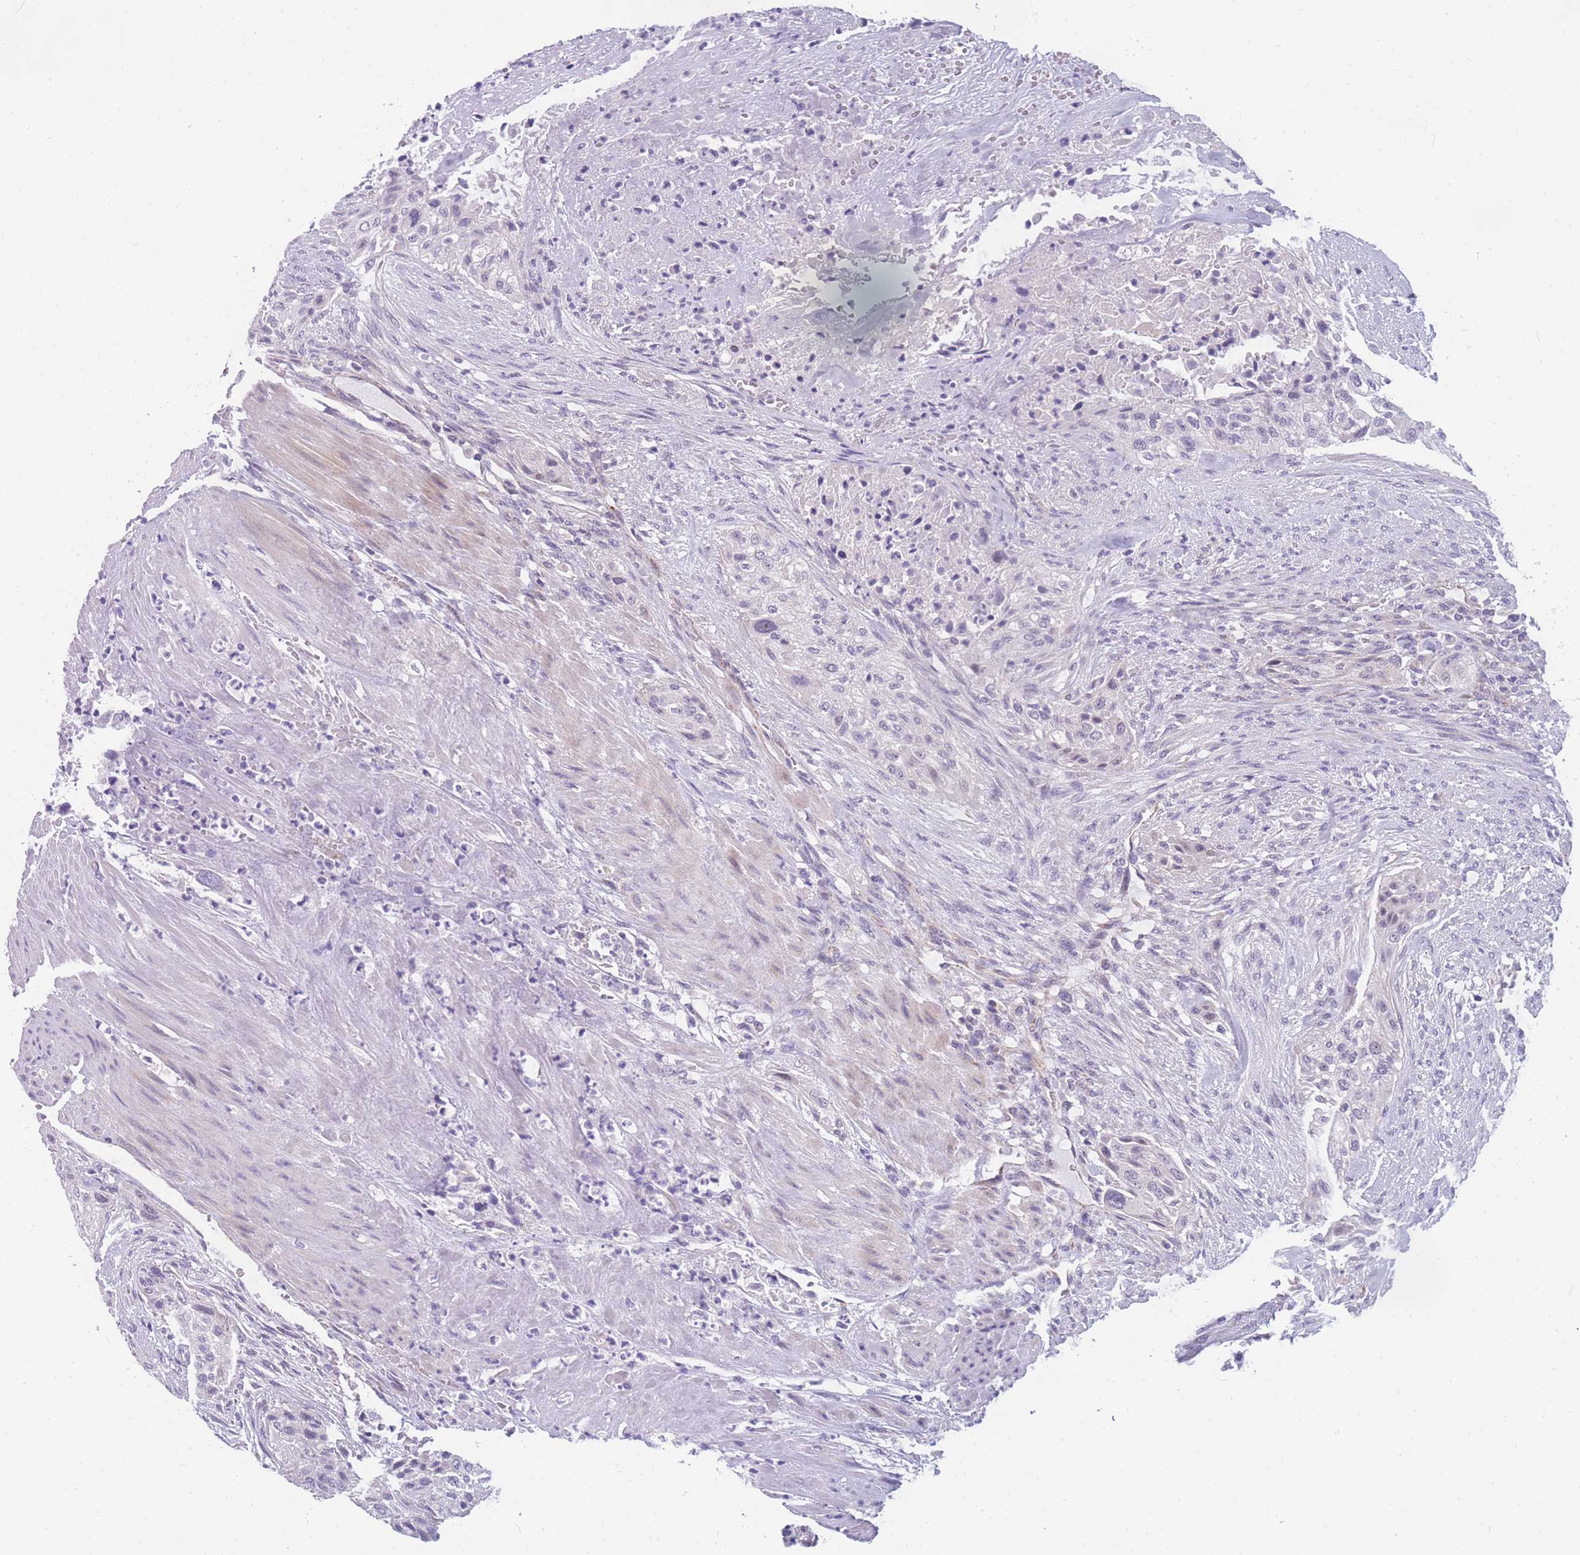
{"staining": {"intensity": "negative", "quantity": "none", "location": "none"}, "tissue": "urothelial cancer", "cell_type": "Tumor cells", "image_type": "cancer", "snomed": [{"axis": "morphology", "description": "Urothelial carcinoma, High grade"}, {"axis": "topography", "description": "Urinary bladder"}], "caption": "Histopathology image shows no significant protein positivity in tumor cells of urothelial cancer. (Brightfield microscopy of DAB (3,3'-diaminobenzidine) IHC at high magnification).", "gene": "DDX49", "patient": {"sex": "male", "age": 35}}